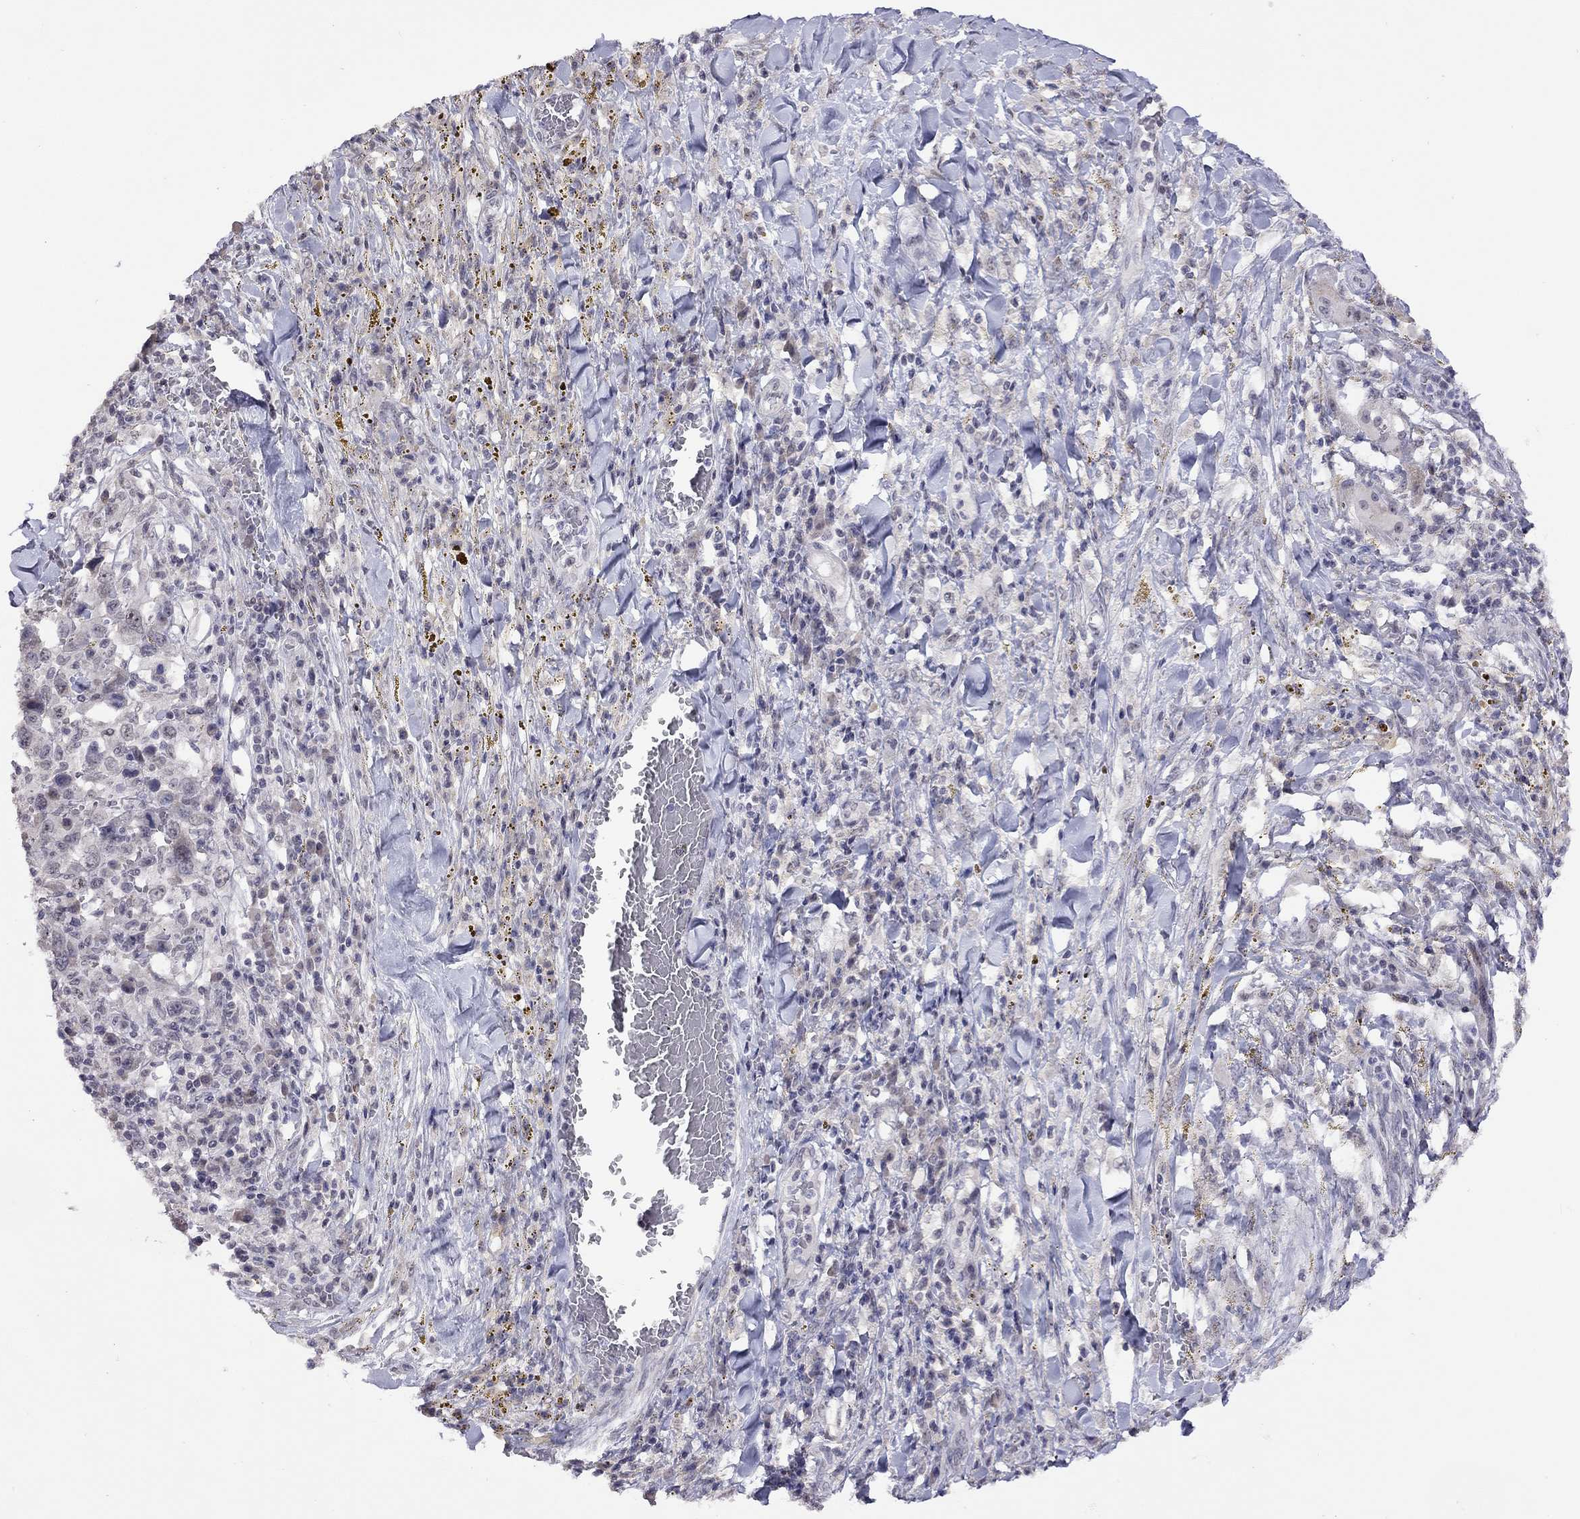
{"staining": {"intensity": "negative", "quantity": "none", "location": "none"}, "tissue": "melanoma", "cell_type": "Tumor cells", "image_type": "cancer", "snomed": [{"axis": "morphology", "description": "Malignant melanoma, NOS"}, {"axis": "topography", "description": "Skin"}], "caption": "An immunohistochemistry (IHC) micrograph of malignant melanoma is shown. There is no staining in tumor cells of malignant melanoma. (Stains: DAB (3,3'-diaminobenzidine) IHC with hematoxylin counter stain, Microscopy: brightfield microscopy at high magnification).", "gene": "HES5", "patient": {"sex": "female", "age": 91}}